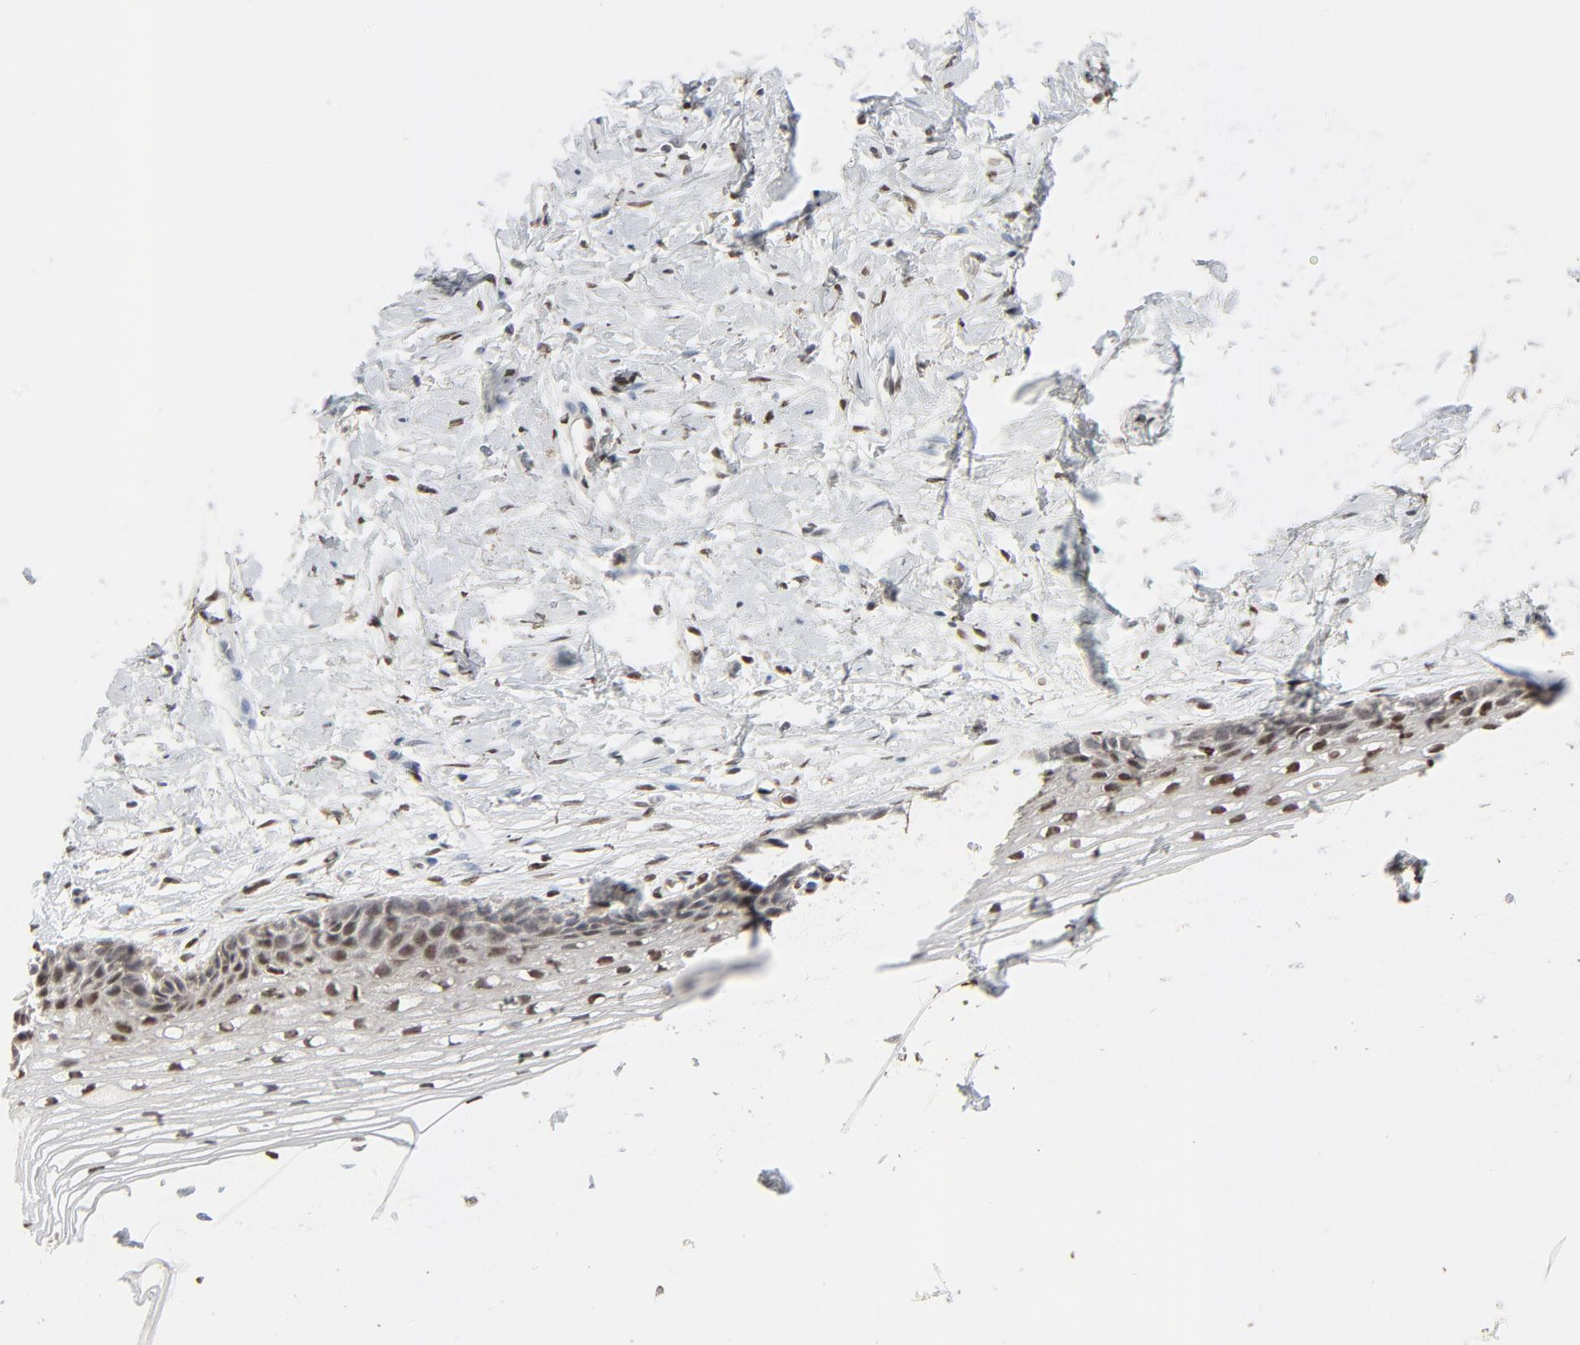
{"staining": {"intensity": "moderate", "quantity": ">75%", "location": "nuclear"}, "tissue": "cervix", "cell_type": "Glandular cells", "image_type": "normal", "snomed": [{"axis": "morphology", "description": "Normal tissue, NOS"}, {"axis": "topography", "description": "Cervix"}], "caption": "Immunohistochemistry photomicrograph of benign cervix: human cervix stained using IHC reveals medium levels of moderate protein expression localized specifically in the nuclear of glandular cells, appearing as a nuclear brown color.", "gene": "CUX1", "patient": {"sex": "female", "age": 77}}